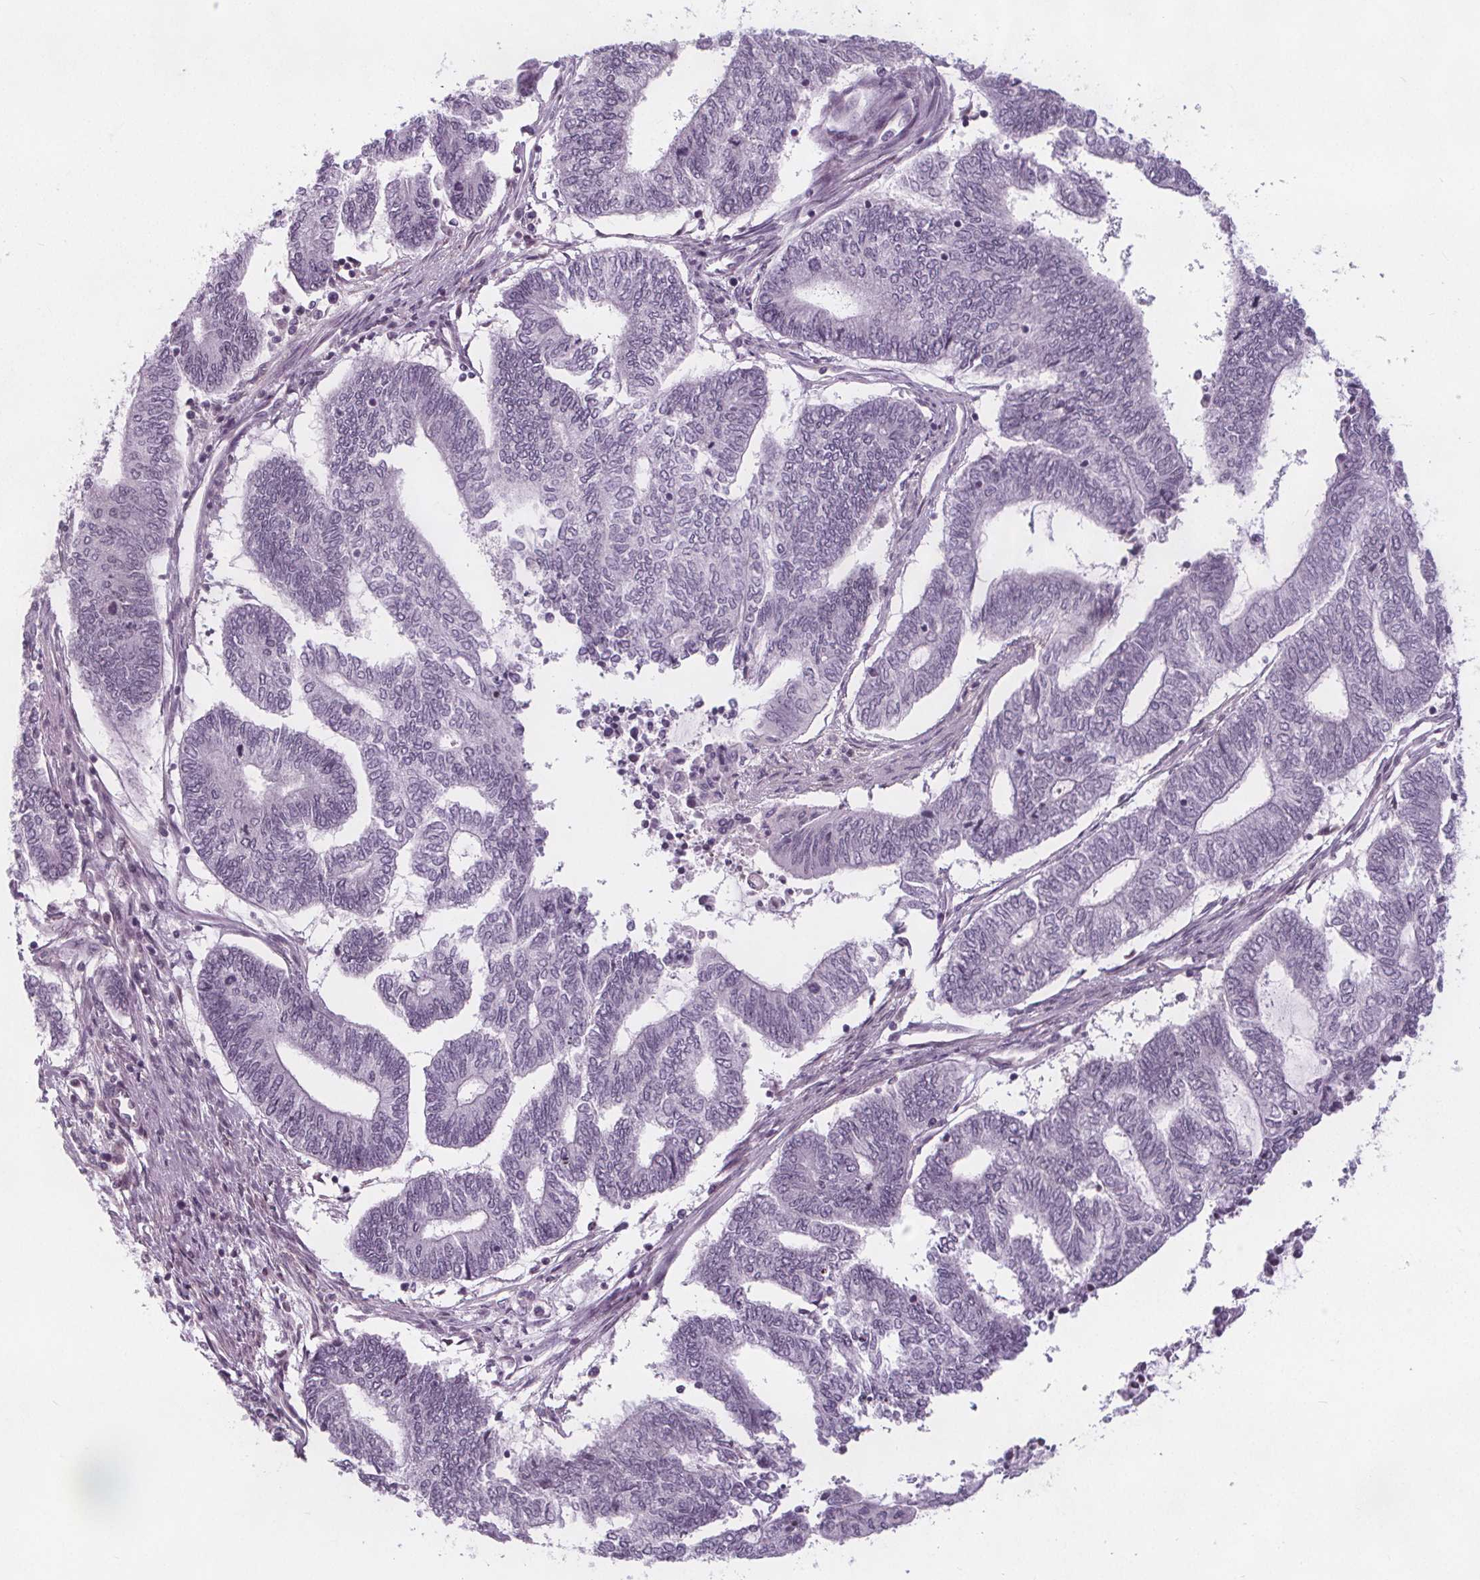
{"staining": {"intensity": "negative", "quantity": "none", "location": "none"}, "tissue": "endometrial cancer", "cell_type": "Tumor cells", "image_type": "cancer", "snomed": [{"axis": "morphology", "description": "Adenocarcinoma, NOS"}, {"axis": "topography", "description": "Uterus"}, {"axis": "topography", "description": "Endometrium"}], "caption": "Adenocarcinoma (endometrial) was stained to show a protein in brown. There is no significant staining in tumor cells.", "gene": "NOLC1", "patient": {"sex": "female", "age": 70}}